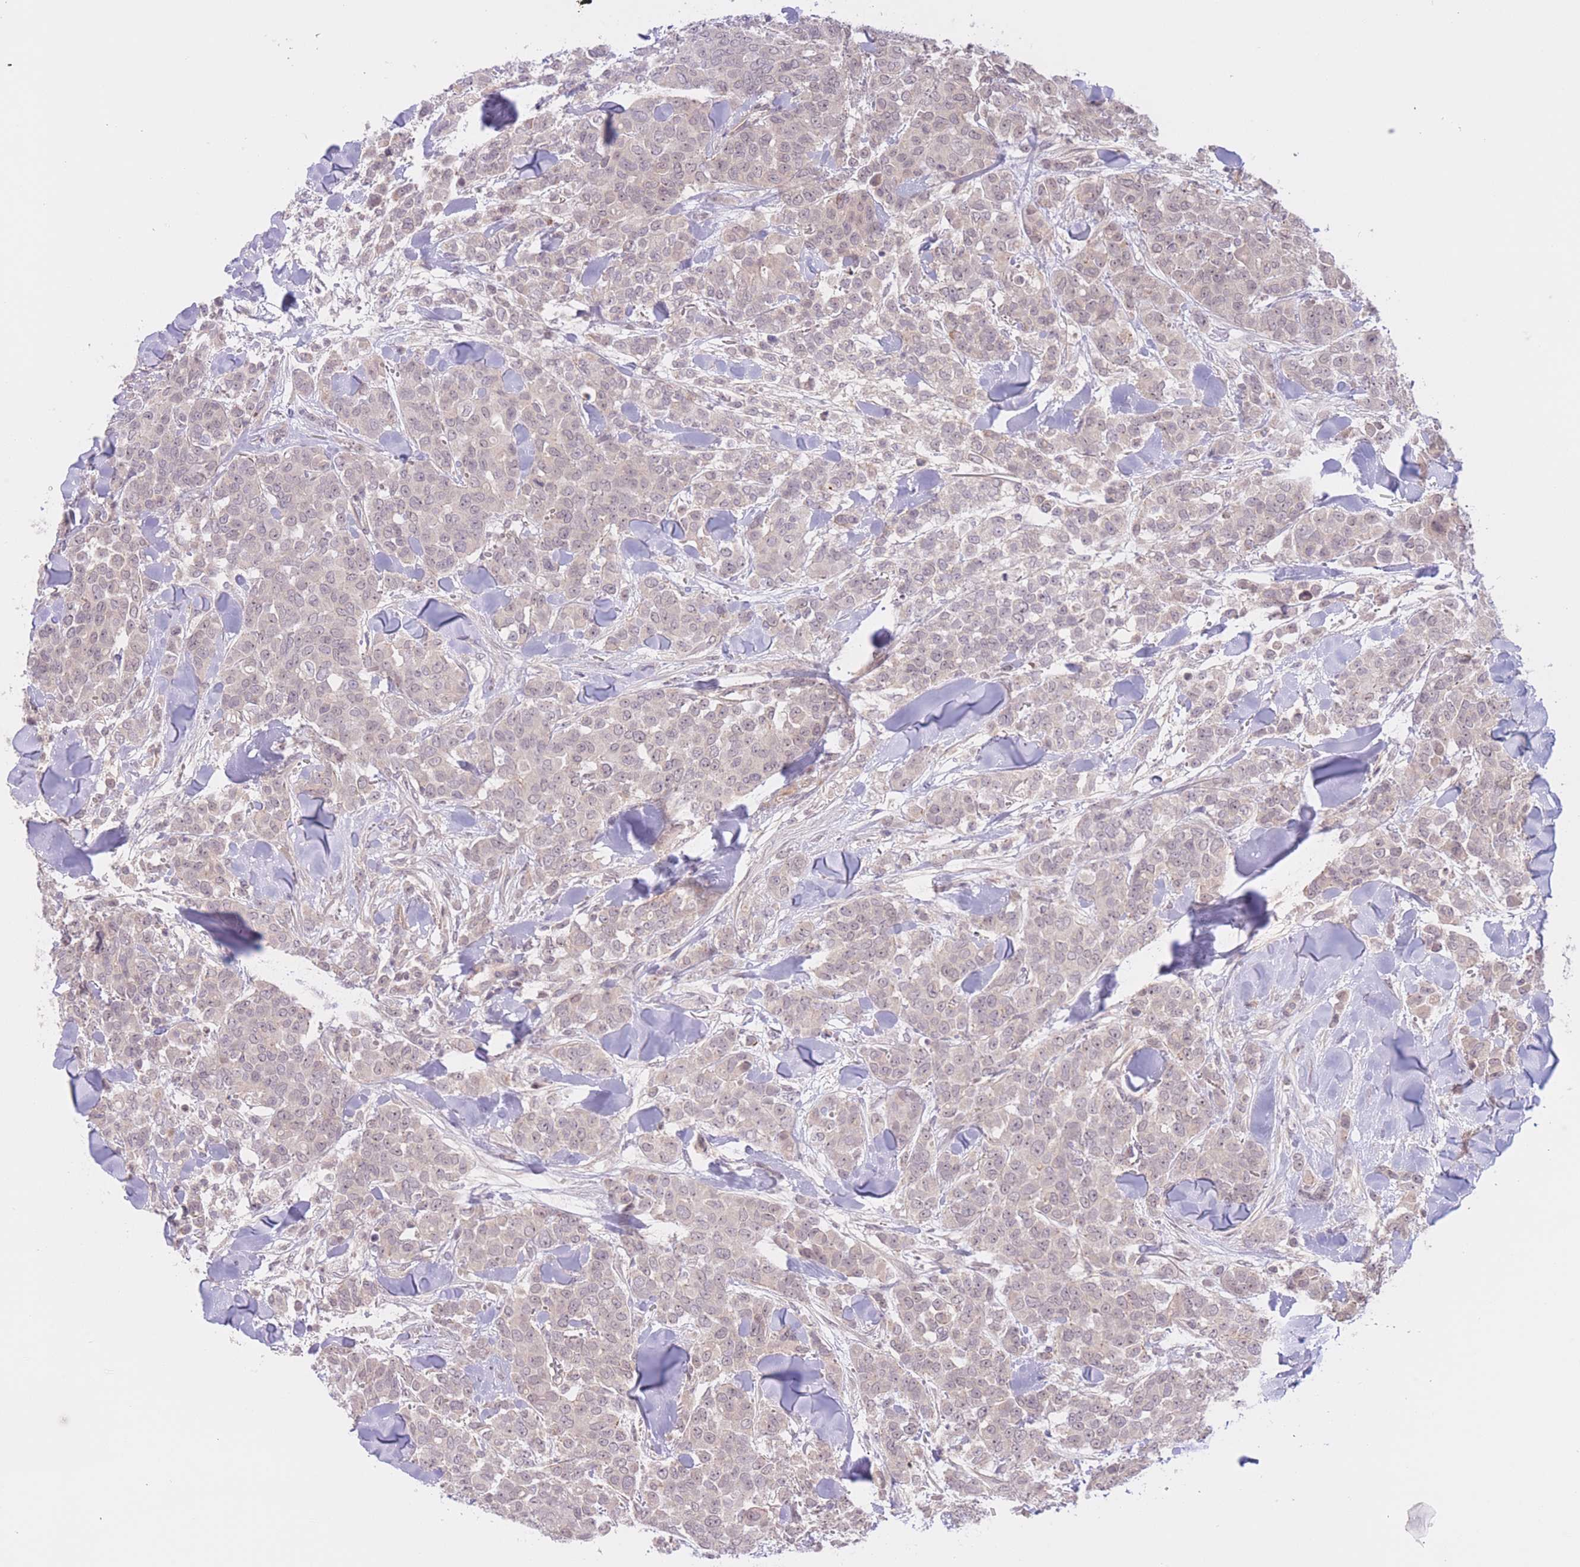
{"staining": {"intensity": "weak", "quantity": "25%-75%", "location": "nuclear"}, "tissue": "breast cancer", "cell_type": "Tumor cells", "image_type": "cancer", "snomed": [{"axis": "morphology", "description": "Lobular carcinoma"}, {"axis": "topography", "description": "Breast"}], "caption": "Breast cancer (lobular carcinoma) tissue reveals weak nuclear expression in about 25%-75% of tumor cells The protein is stained brown, and the nuclei are stained in blue (DAB IHC with brightfield microscopy, high magnification).", "gene": "FUT5", "patient": {"sex": "female", "age": 91}}